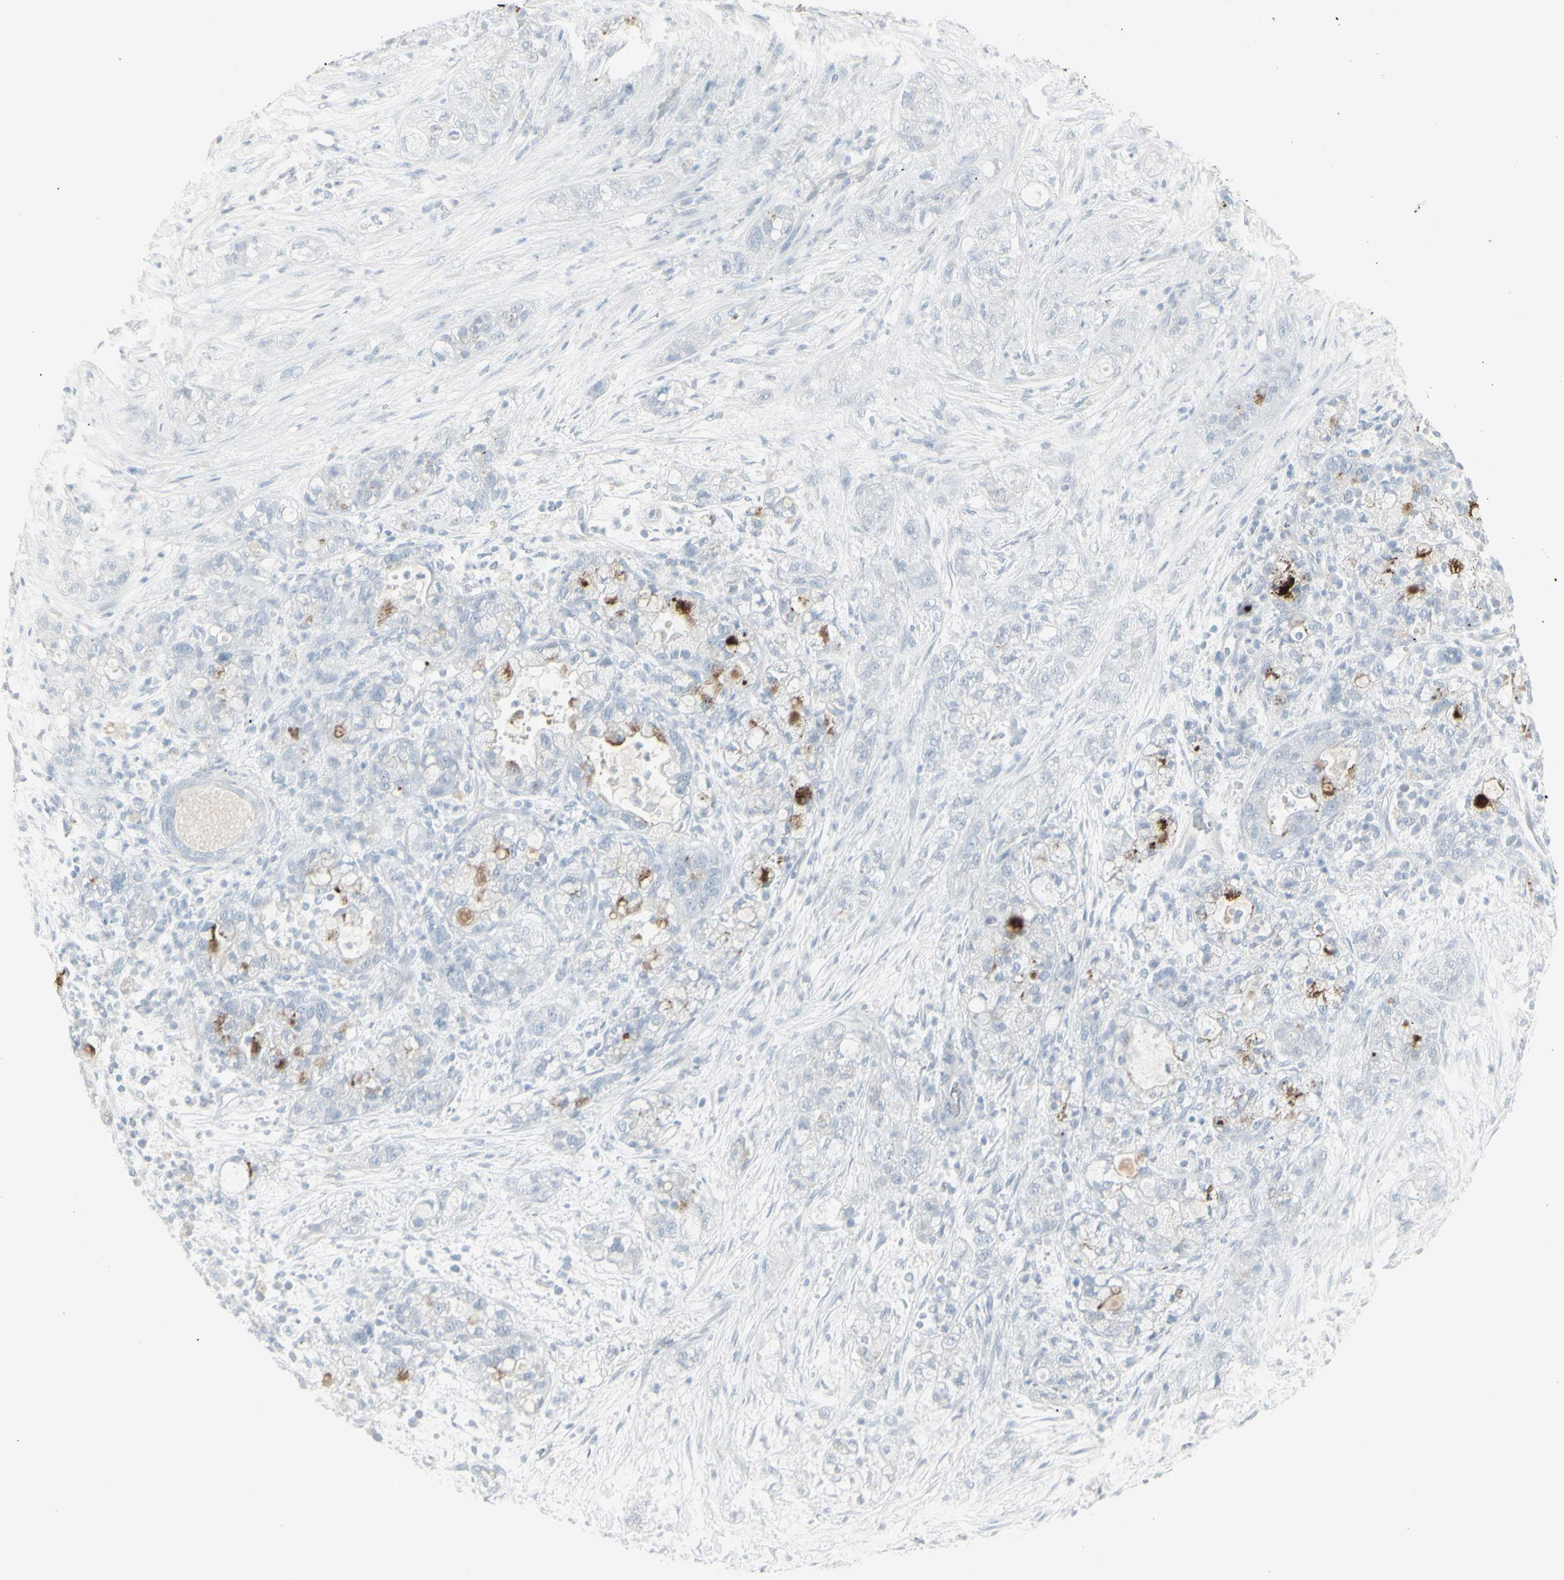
{"staining": {"intensity": "negative", "quantity": "none", "location": "none"}, "tissue": "pancreatic cancer", "cell_type": "Tumor cells", "image_type": "cancer", "snomed": [{"axis": "morphology", "description": "Adenocarcinoma, NOS"}, {"axis": "topography", "description": "Pancreas"}], "caption": "Tumor cells show no significant protein staining in pancreatic adenocarcinoma.", "gene": "YBX2", "patient": {"sex": "female", "age": 78}}